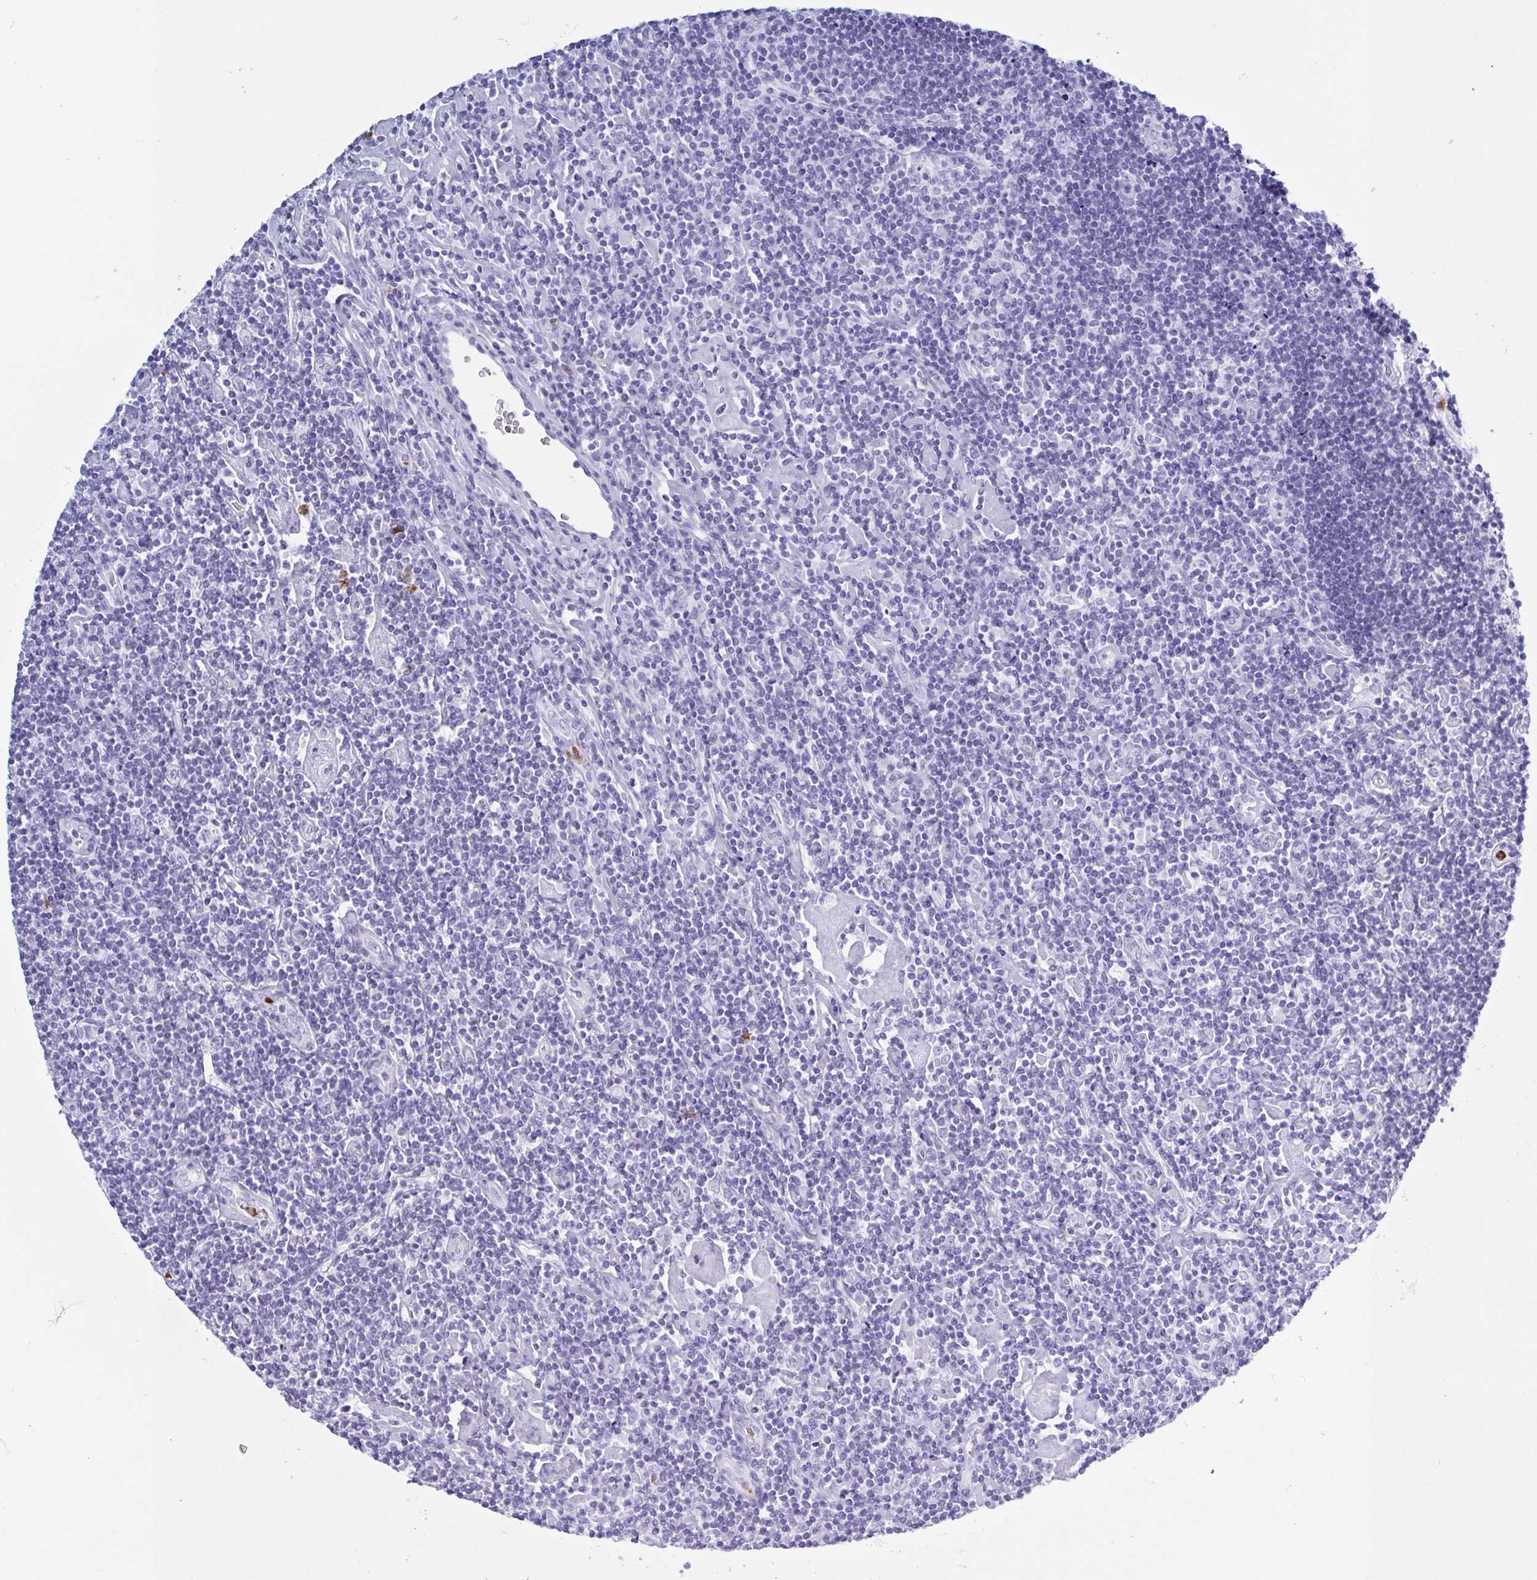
{"staining": {"intensity": "negative", "quantity": "none", "location": "none"}, "tissue": "lymphoma", "cell_type": "Tumor cells", "image_type": "cancer", "snomed": [{"axis": "morphology", "description": "Hodgkin's disease, NOS"}, {"axis": "topography", "description": "Lymph node"}], "caption": "A photomicrograph of human Hodgkin's disease is negative for staining in tumor cells.", "gene": "LTF", "patient": {"sex": "male", "age": 40}}